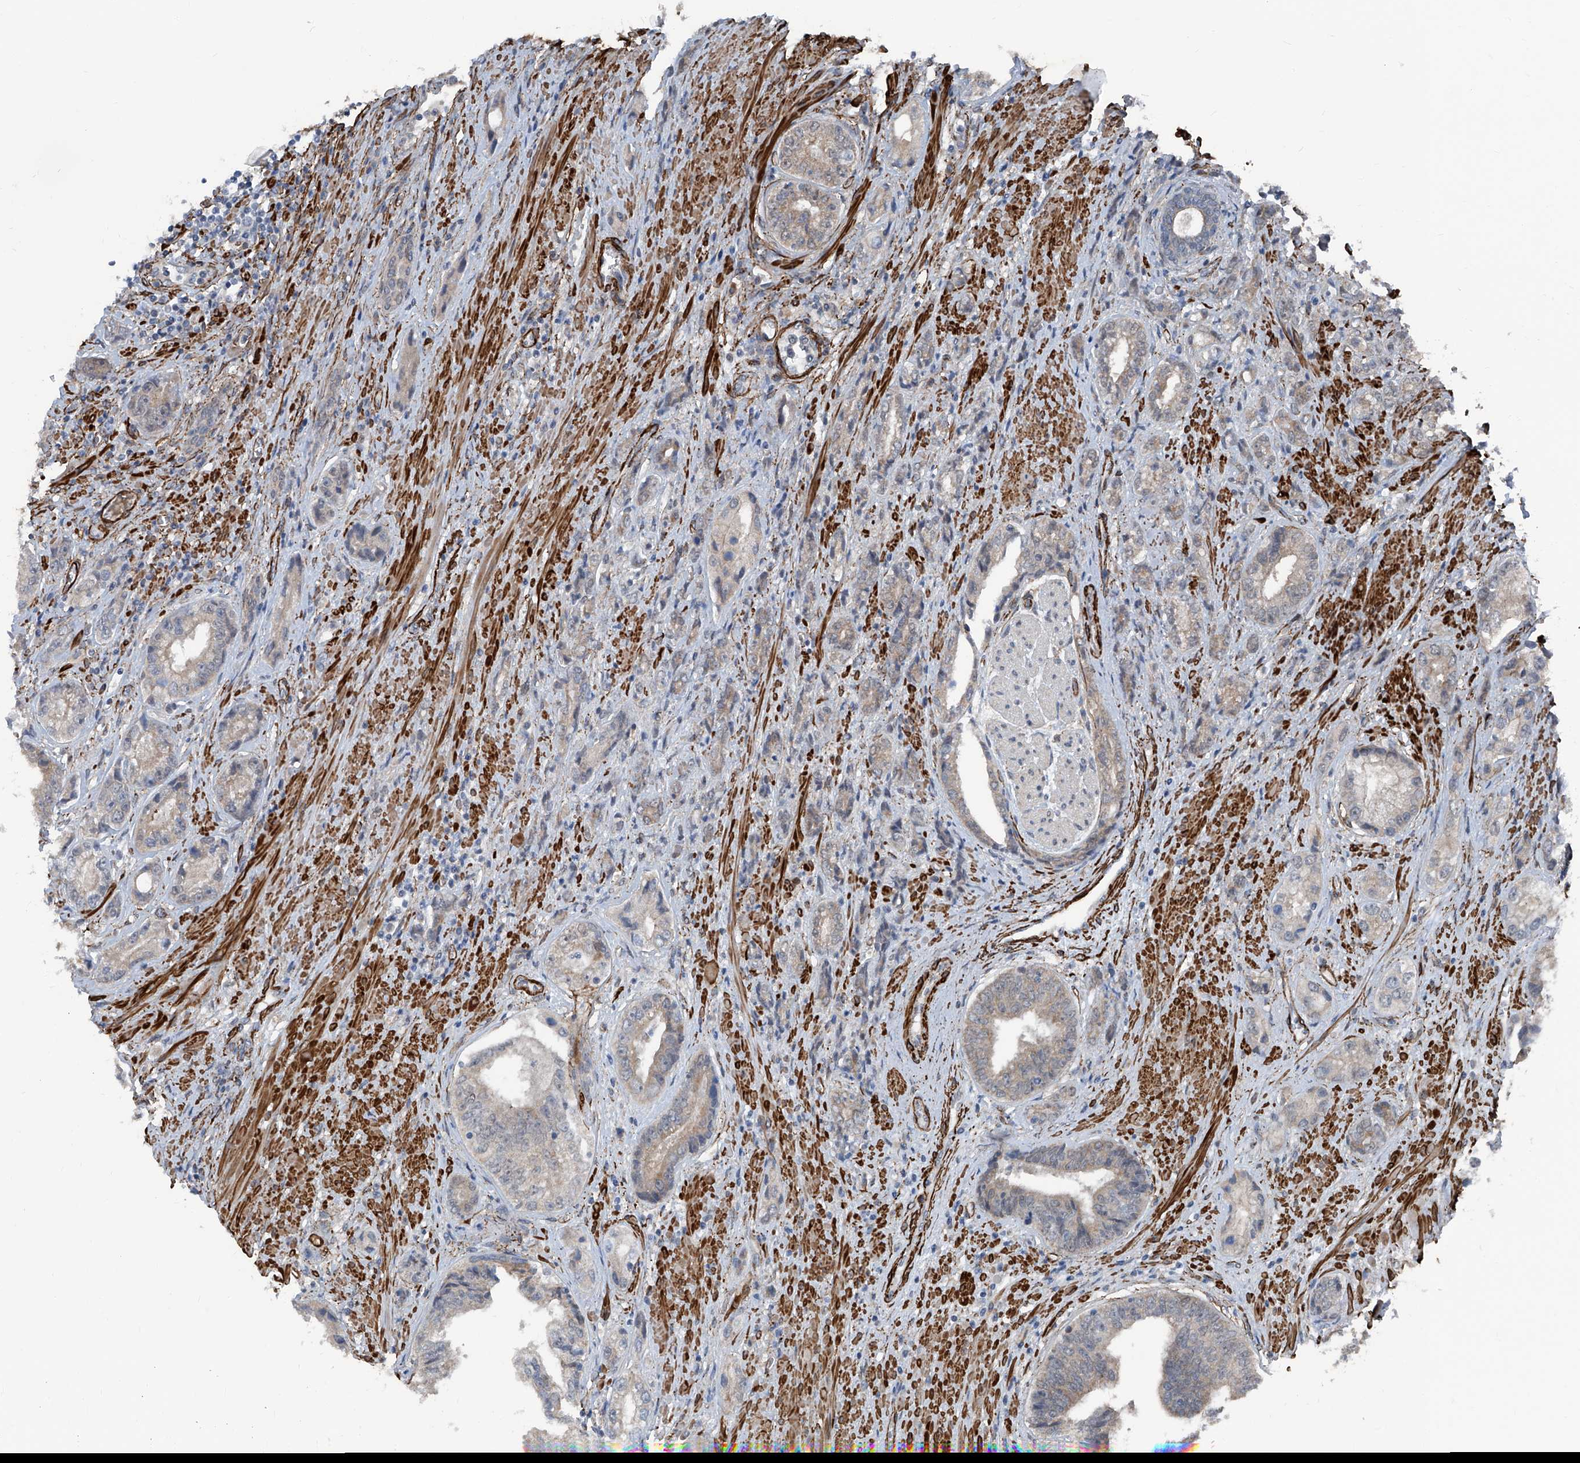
{"staining": {"intensity": "negative", "quantity": "none", "location": "none"}, "tissue": "prostate cancer", "cell_type": "Tumor cells", "image_type": "cancer", "snomed": [{"axis": "morphology", "description": "Adenocarcinoma, High grade"}, {"axis": "topography", "description": "Prostate"}], "caption": "A histopathology image of prostate cancer stained for a protein shows no brown staining in tumor cells.", "gene": "COA7", "patient": {"sex": "male", "age": 61}}